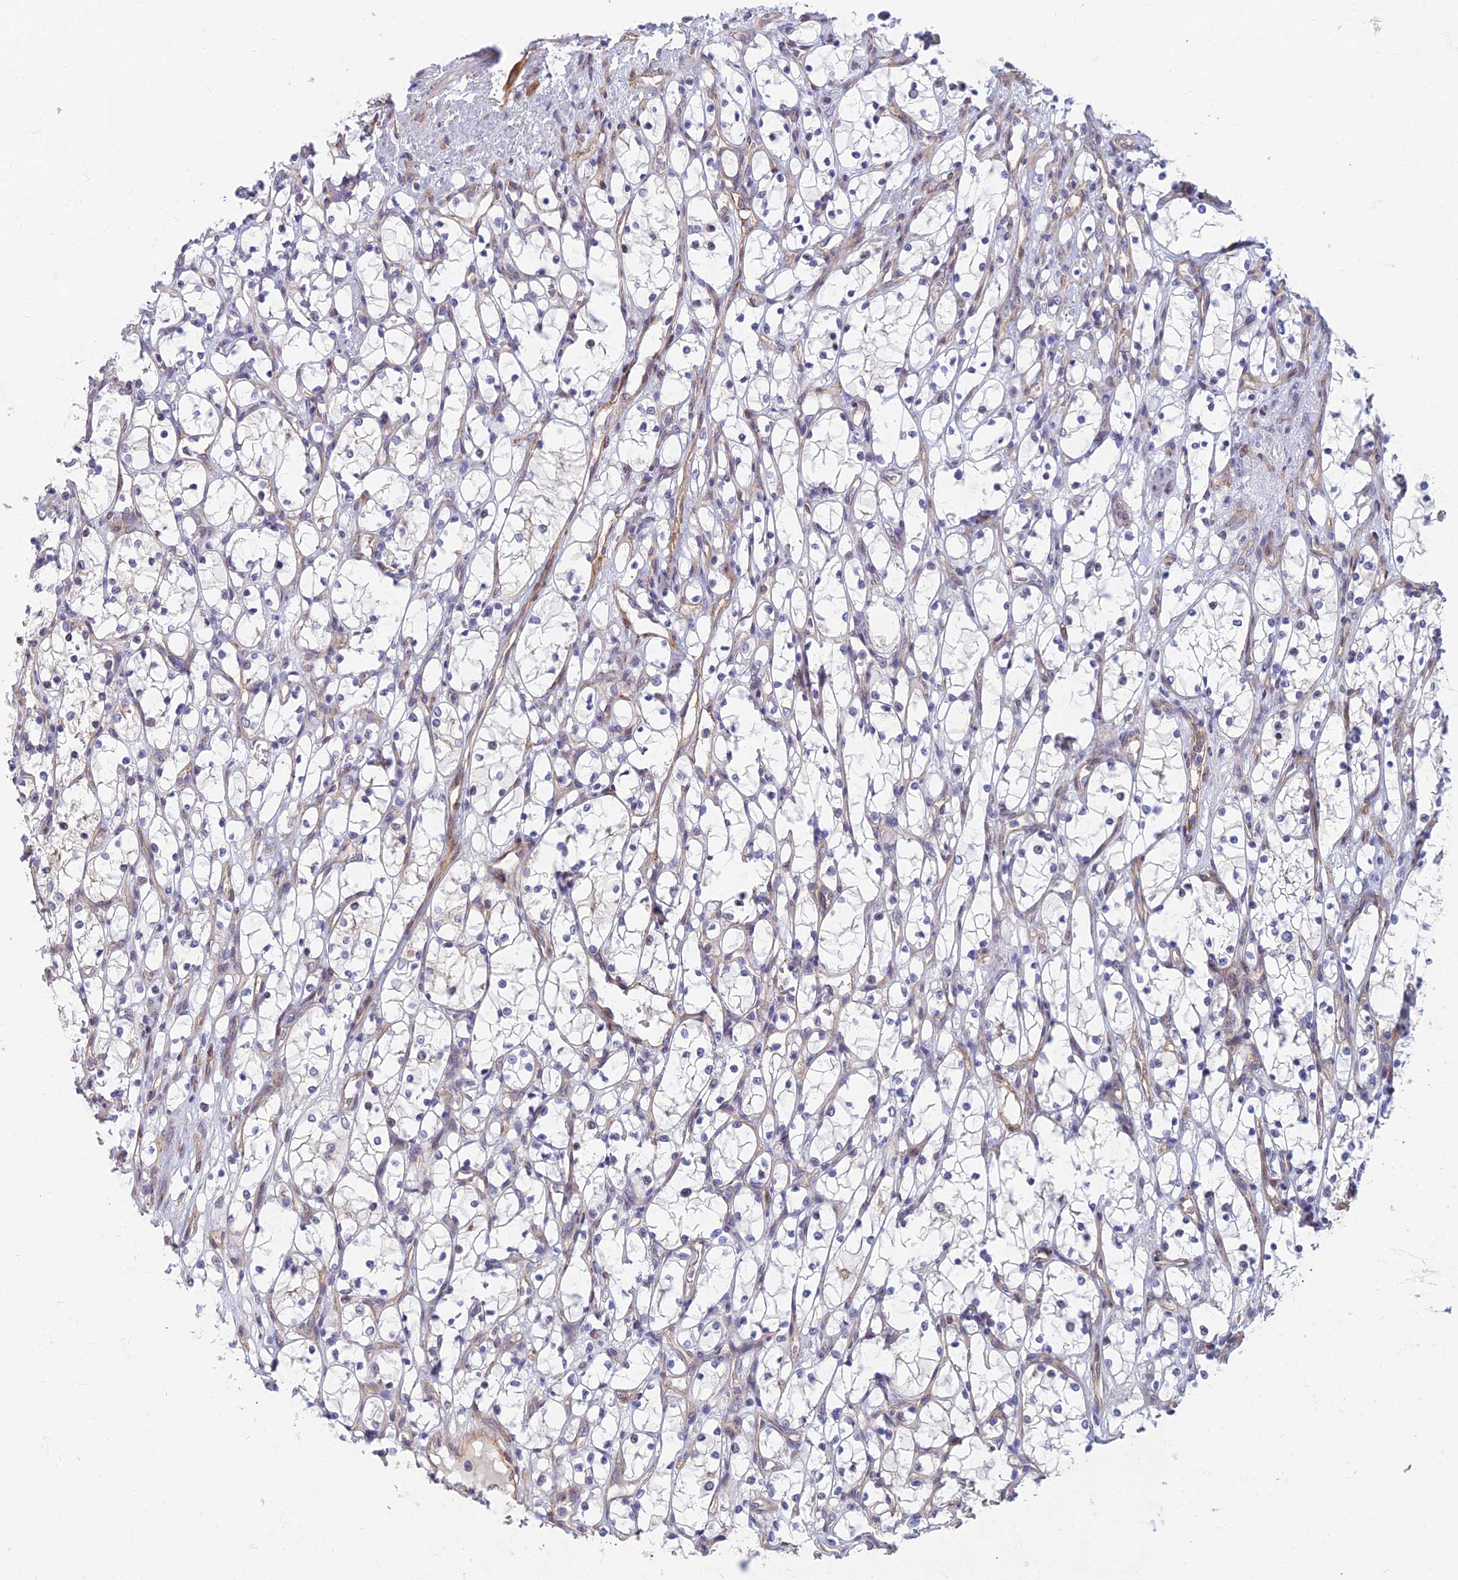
{"staining": {"intensity": "negative", "quantity": "none", "location": "none"}, "tissue": "renal cancer", "cell_type": "Tumor cells", "image_type": "cancer", "snomed": [{"axis": "morphology", "description": "Adenocarcinoma, NOS"}, {"axis": "topography", "description": "Kidney"}], "caption": "Renal adenocarcinoma stained for a protein using IHC exhibits no positivity tumor cells.", "gene": "RHBDL2", "patient": {"sex": "female", "age": 69}}